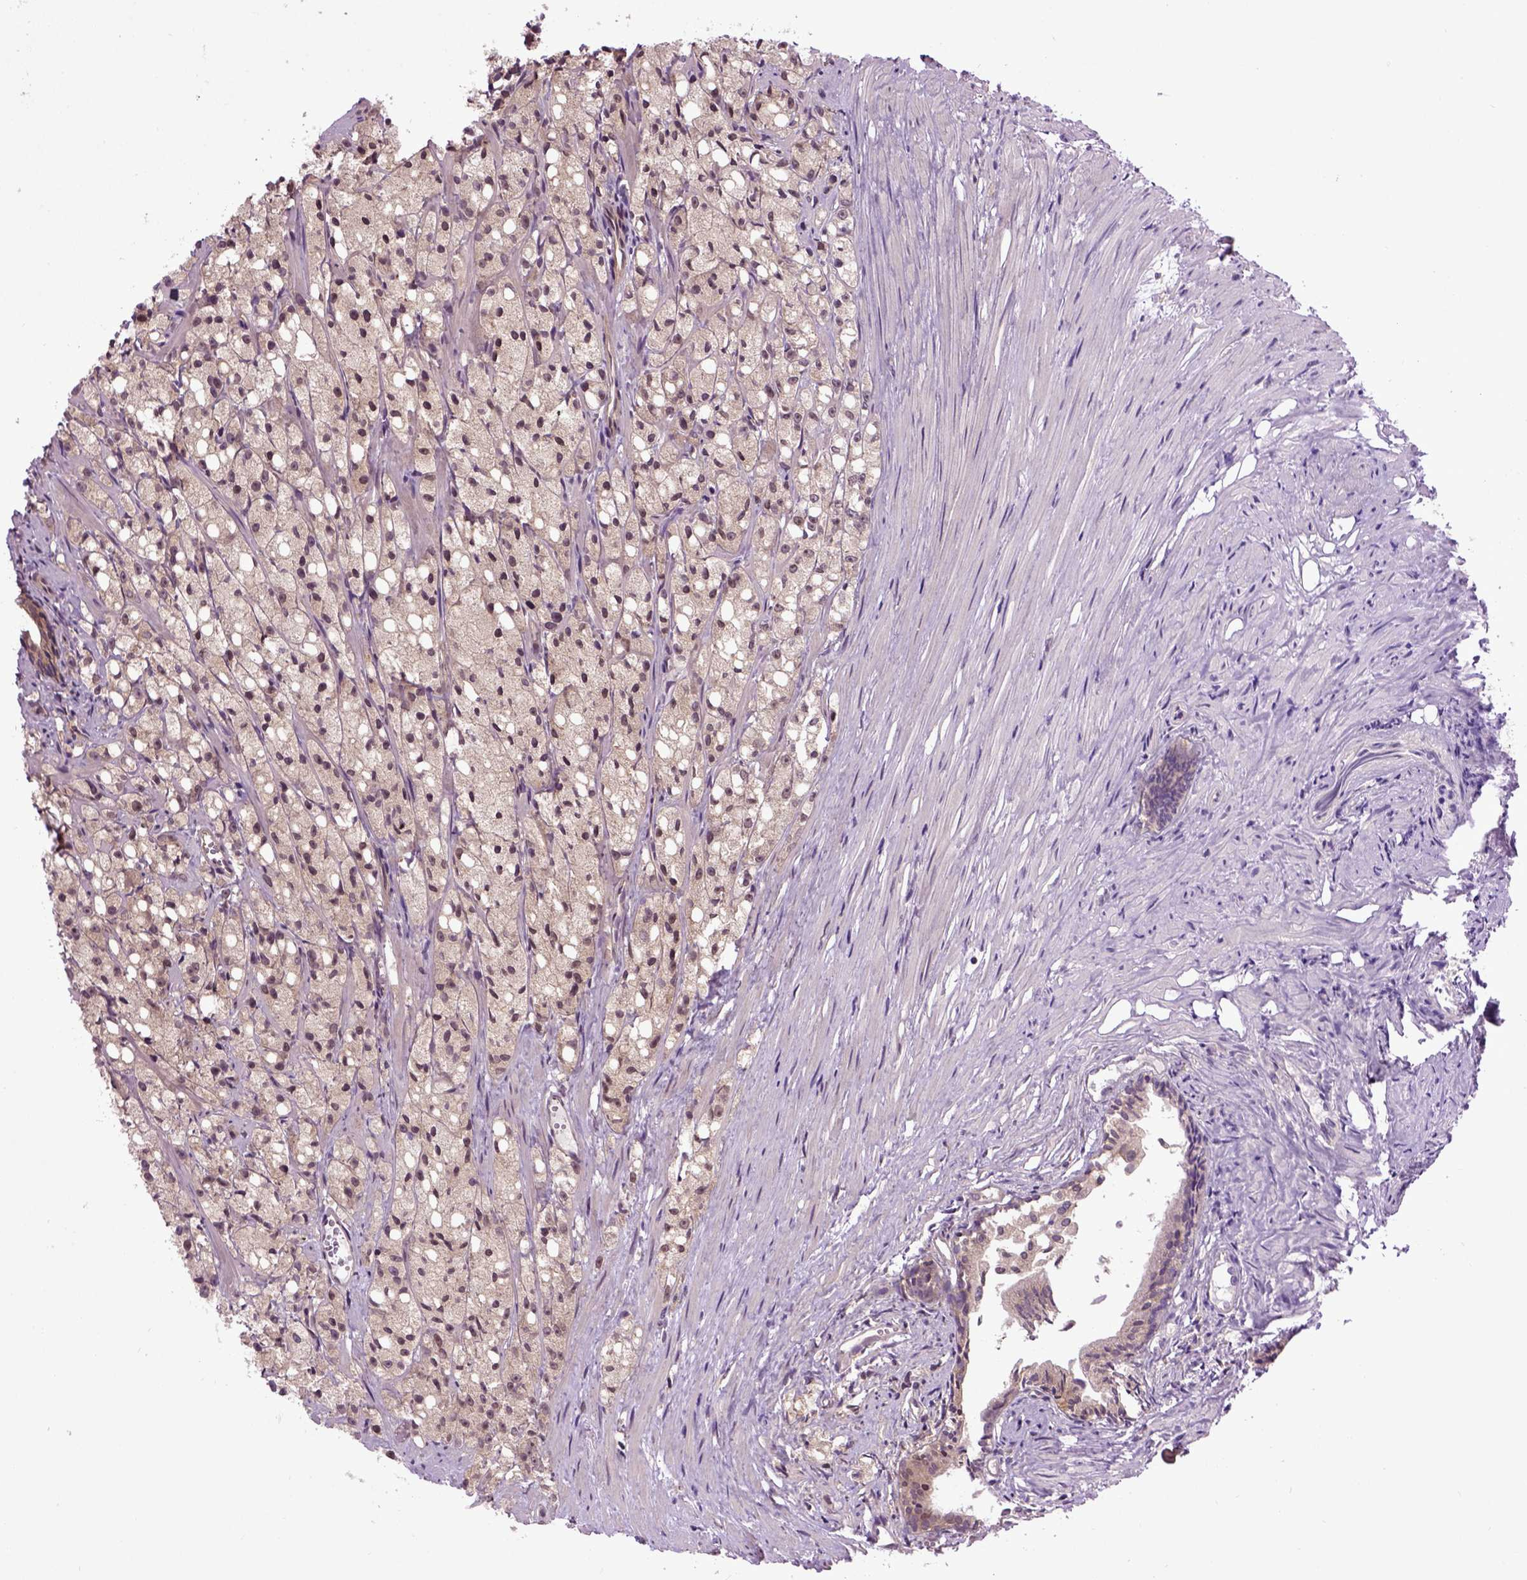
{"staining": {"intensity": "weak", "quantity": ">75%", "location": "cytoplasmic/membranous"}, "tissue": "prostate cancer", "cell_type": "Tumor cells", "image_type": "cancer", "snomed": [{"axis": "morphology", "description": "Adenocarcinoma, High grade"}, {"axis": "topography", "description": "Prostate"}], "caption": "This is an image of immunohistochemistry staining of high-grade adenocarcinoma (prostate), which shows weak staining in the cytoplasmic/membranous of tumor cells.", "gene": "WDR48", "patient": {"sex": "male", "age": 75}}